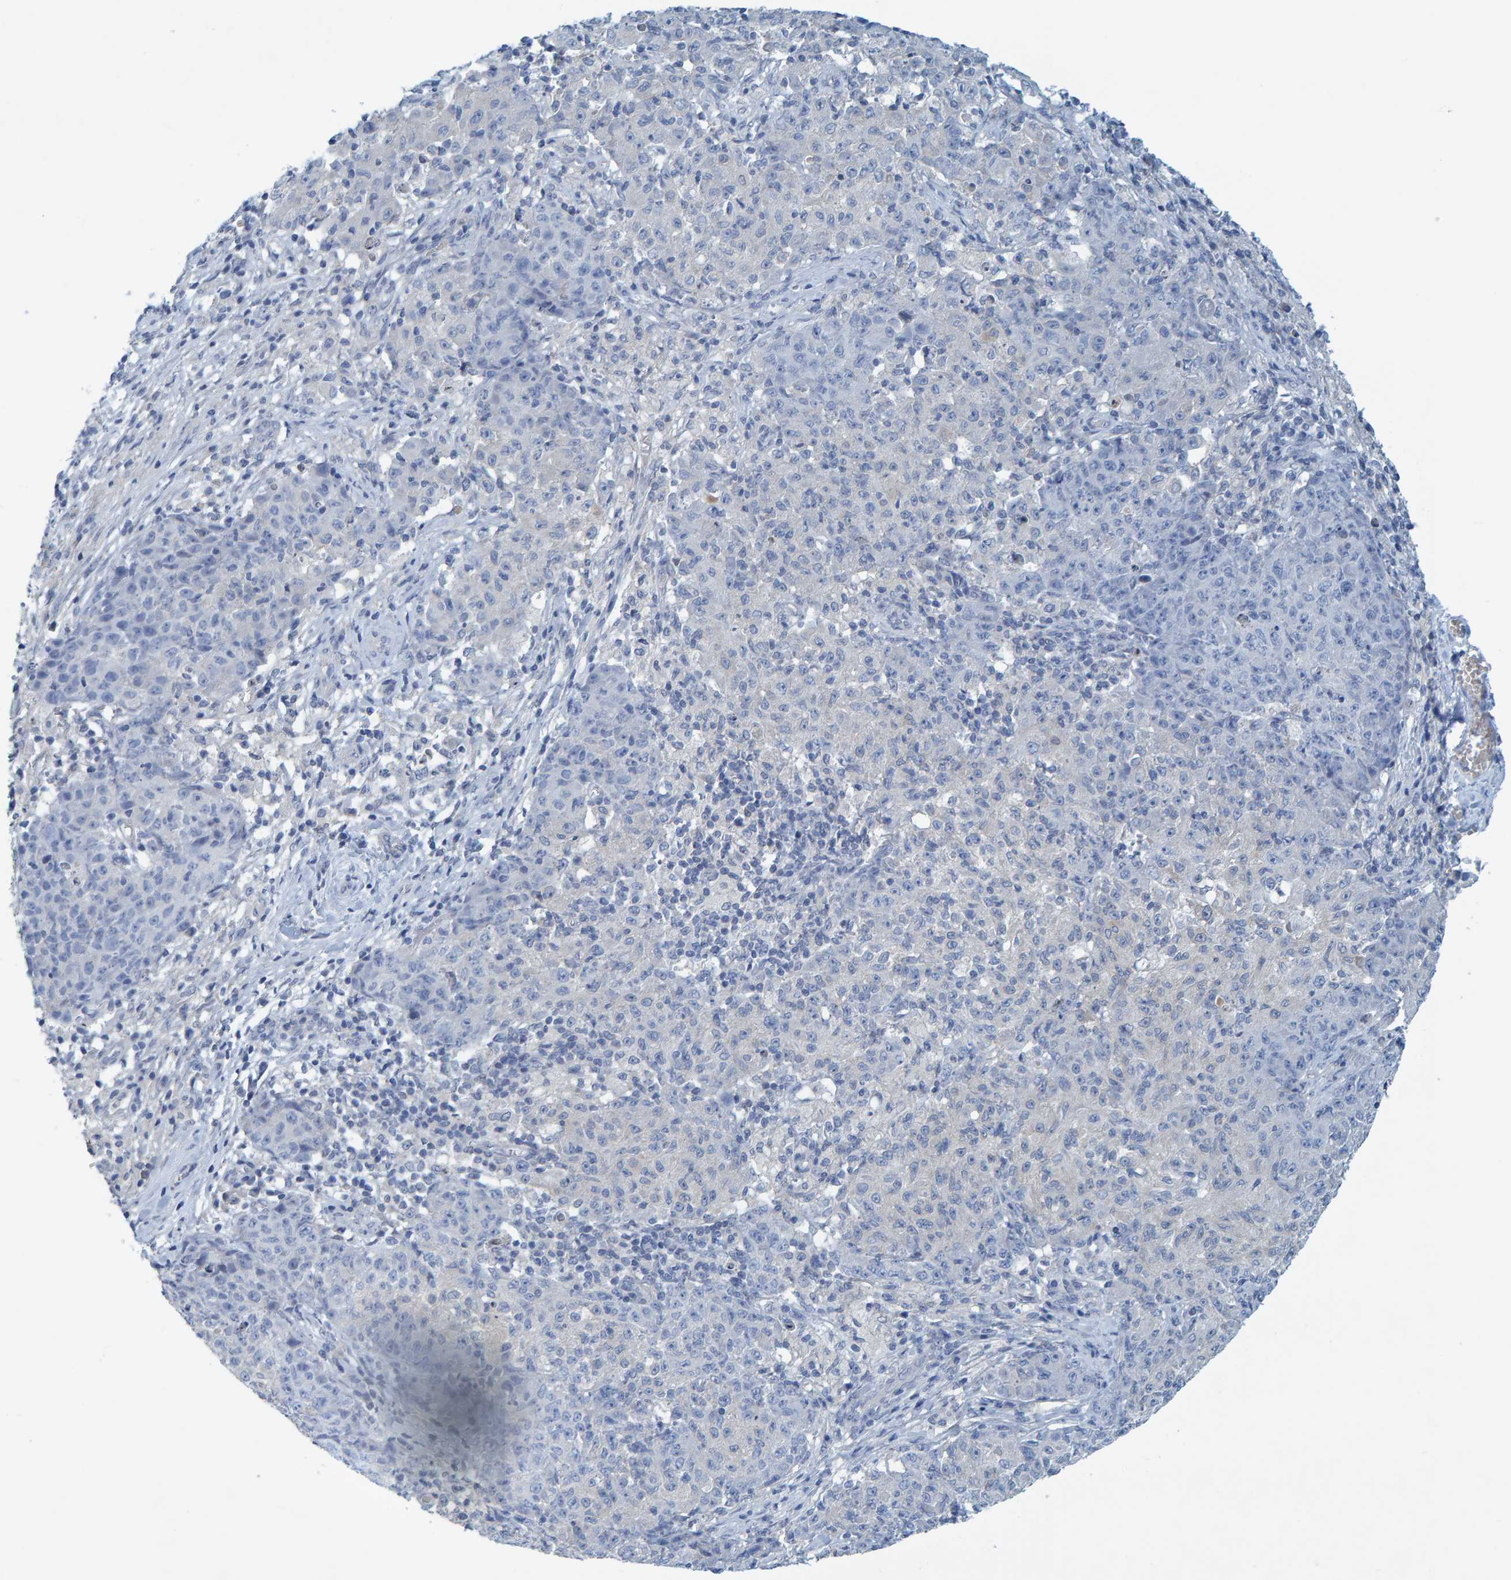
{"staining": {"intensity": "negative", "quantity": "none", "location": "none"}, "tissue": "ovarian cancer", "cell_type": "Tumor cells", "image_type": "cancer", "snomed": [{"axis": "morphology", "description": "Carcinoma, endometroid"}, {"axis": "topography", "description": "Ovary"}], "caption": "The micrograph reveals no staining of tumor cells in endometroid carcinoma (ovarian). The staining is performed using DAB brown chromogen with nuclei counter-stained in using hematoxylin.", "gene": "ALAD", "patient": {"sex": "female", "age": 42}}